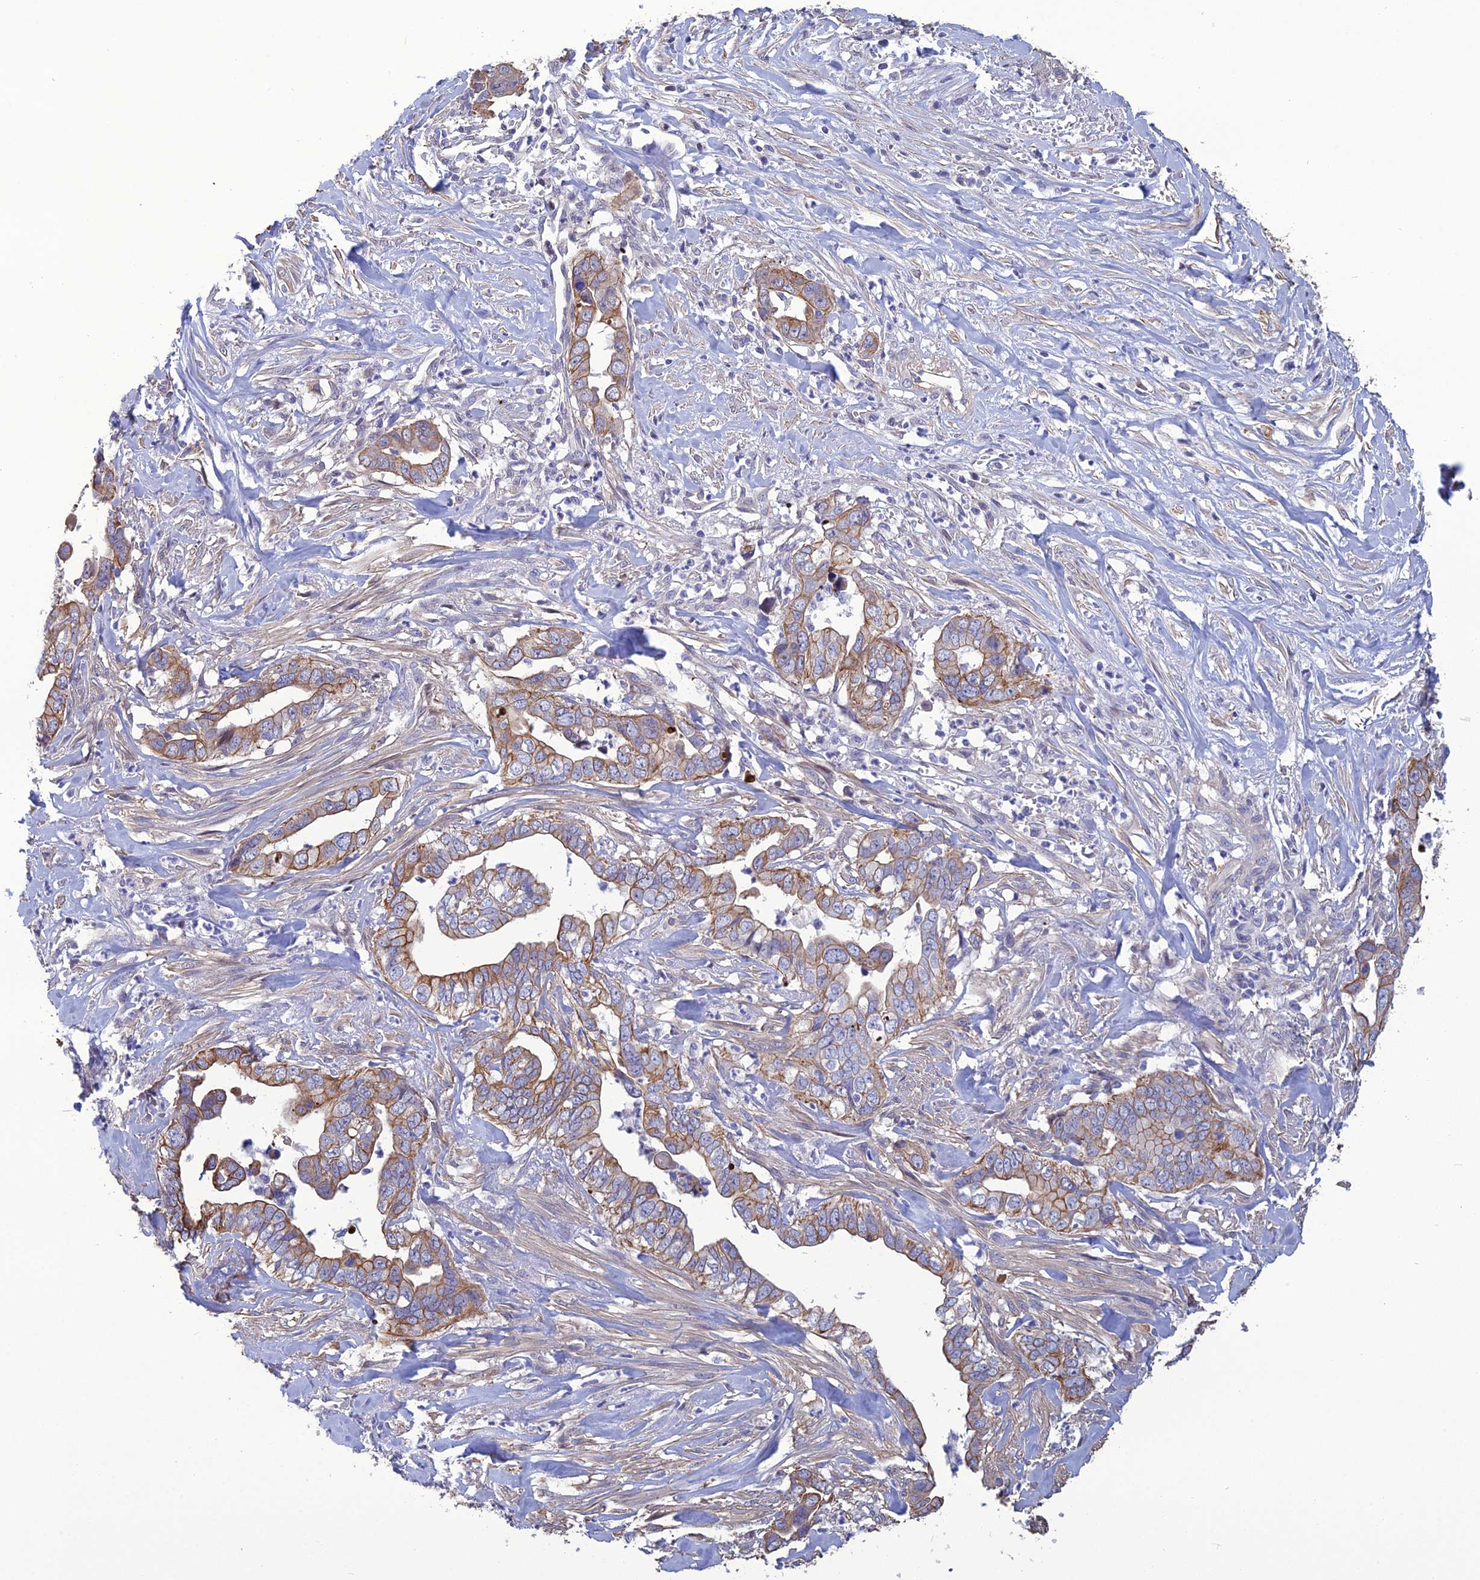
{"staining": {"intensity": "moderate", "quantity": ">75%", "location": "cytoplasmic/membranous"}, "tissue": "liver cancer", "cell_type": "Tumor cells", "image_type": "cancer", "snomed": [{"axis": "morphology", "description": "Cholangiocarcinoma"}, {"axis": "topography", "description": "Liver"}], "caption": "This image shows immunohistochemistry (IHC) staining of human liver cancer (cholangiocarcinoma), with medium moderate cytoplasmic/membranous staining in approximately >75% of tumor cells.", "gene": "LZTS2", "patient": {"sex": "female", "age": 79}}